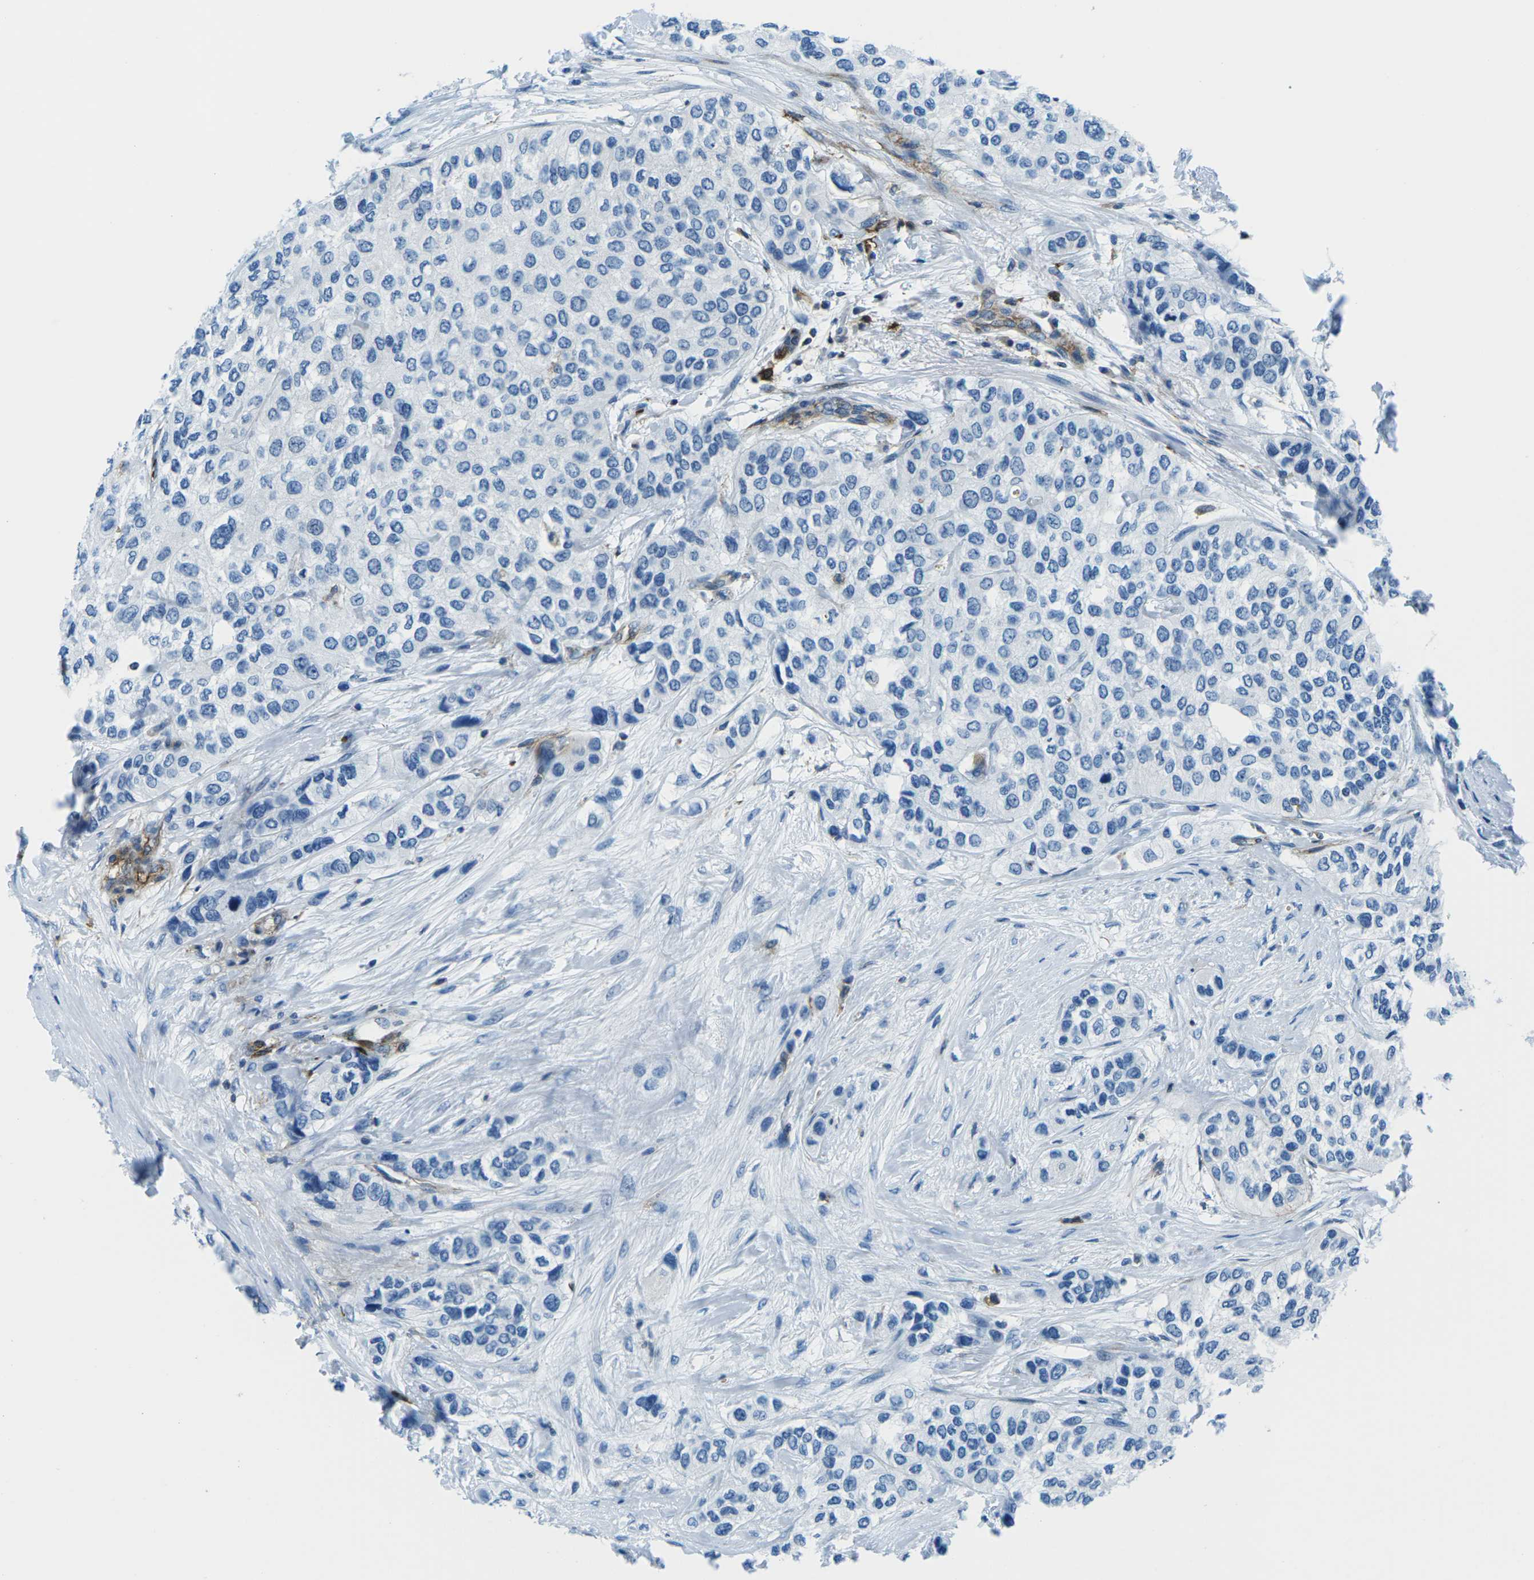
{"staining": {"intensity": "strong", "quantity": "<25%", "location": "cytoplasmic/membranous"}, "tissue": "urothelial cancer", "cell_type": "Tumor cells", "image_type": "cancer", "snomed": [{"axis": "morphology", "description": "Urothelial carcinoma, High grade"}, {"axis": "topography", "description": "Urinary bladder"}], "caption": "Protein expression analysis of human urothelial carcinoma (high-grade) reveals strong cytoplasmic/membranous staining in approximately <25% of tumor cells. The protein is stained brown, and the nuclei are stained in blue (DAB IHC with brightfield microscopy, high magnification).", "gene": "SOCS4", "patient": {"sex": "female", "age": 56}}